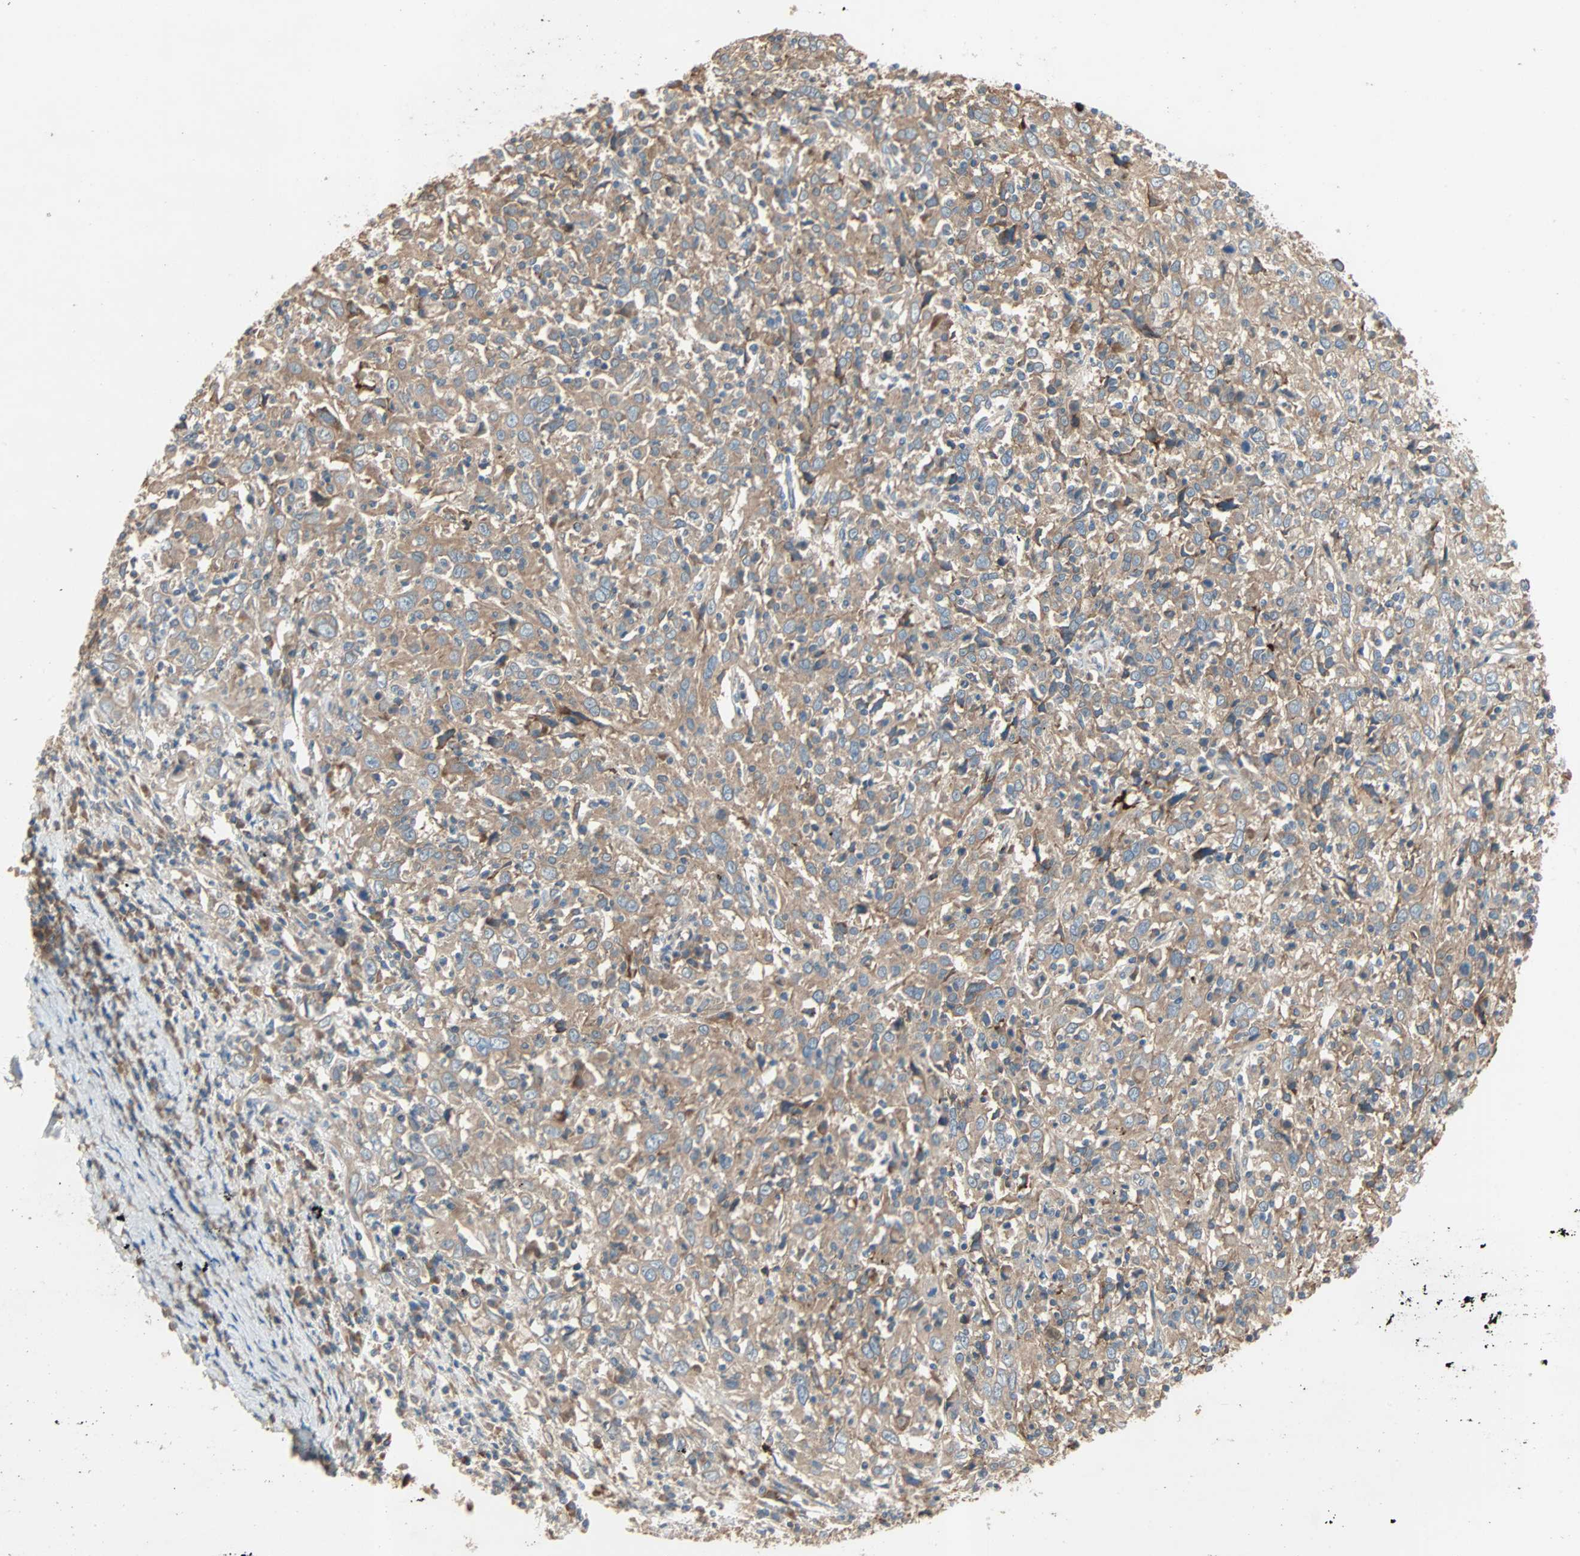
{"staining": {"intensity": "weak", "quantity": ">75%", "location": "cytoplasmic/membranous"}, "tissue": "cervical cancer", "cell_type": "Tumor cells", "image_type": "cancer", "snomed": [{"axis": "morphology", "description": "Squamous cell carcinoma, NOS"}, {"axis": "topography", "description": "Cervix"}], "caption": "Immunohistochemical staining of squamous cell carcinoma (cervical) reveals low levels of weak cytoplasmic/membranous protein expression in approximately >75% of tumor cells. The staining was performed using DAB, with brown indicating positive protein expression. Nuclei are stained blue with hematoxylin.", "gene": "XYLT1", "patient": {"sex": "female", "age": 46}}